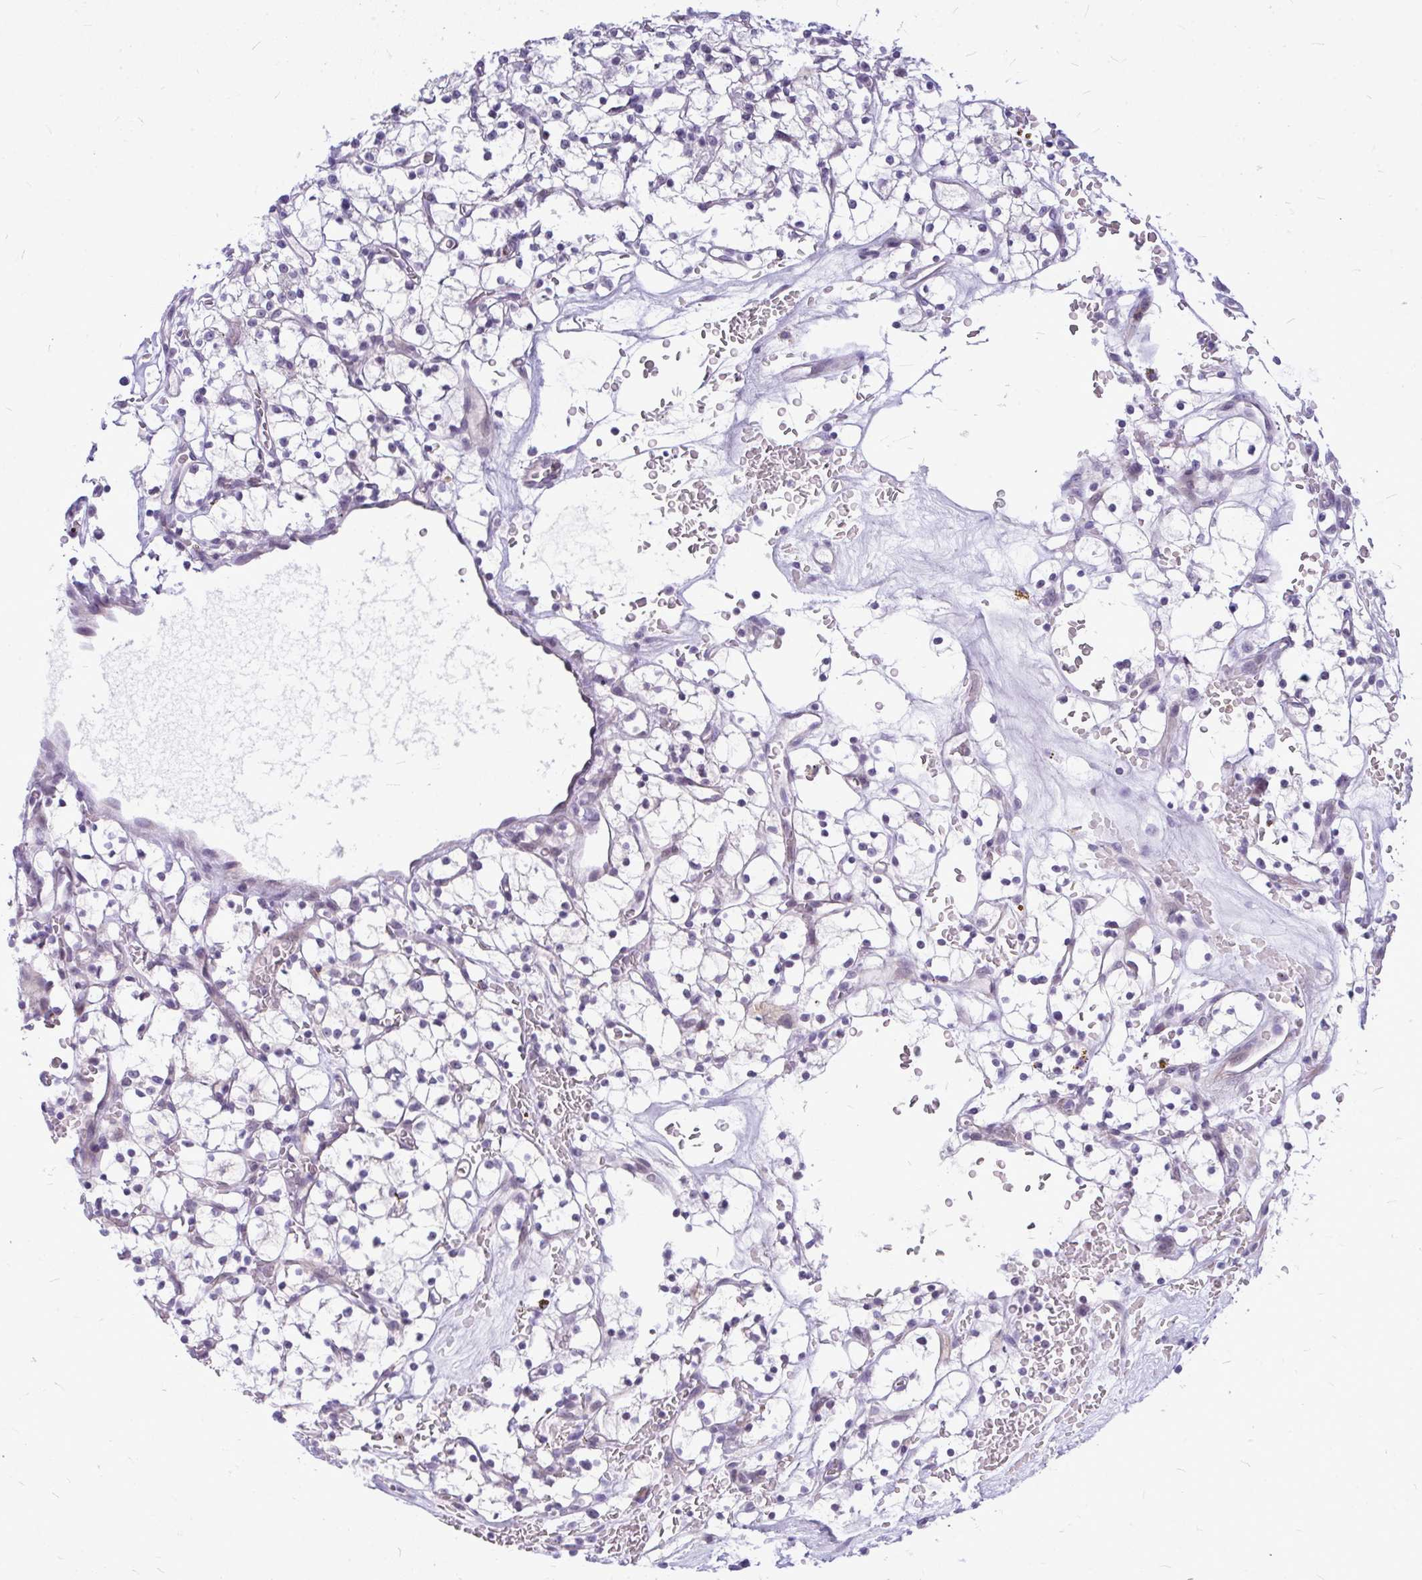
{"staining": {"intensity": "negative", "quantity": "none", "location": "none"}, "tissue": "renal cancer", "cell_type": "Tumor cells", "image_type": "cancer", "snomed": [{"axis": "morphology", "description": "Adenocarcinoma, NOS"}, {"axis": "topography", "description": "Kidney"}], "caption": "Tumor cells show no significant protein positivity in renal adenocarcinoma.", "gene": "ZSCAN25", "patient": {"sex": "female", "age": 64}}